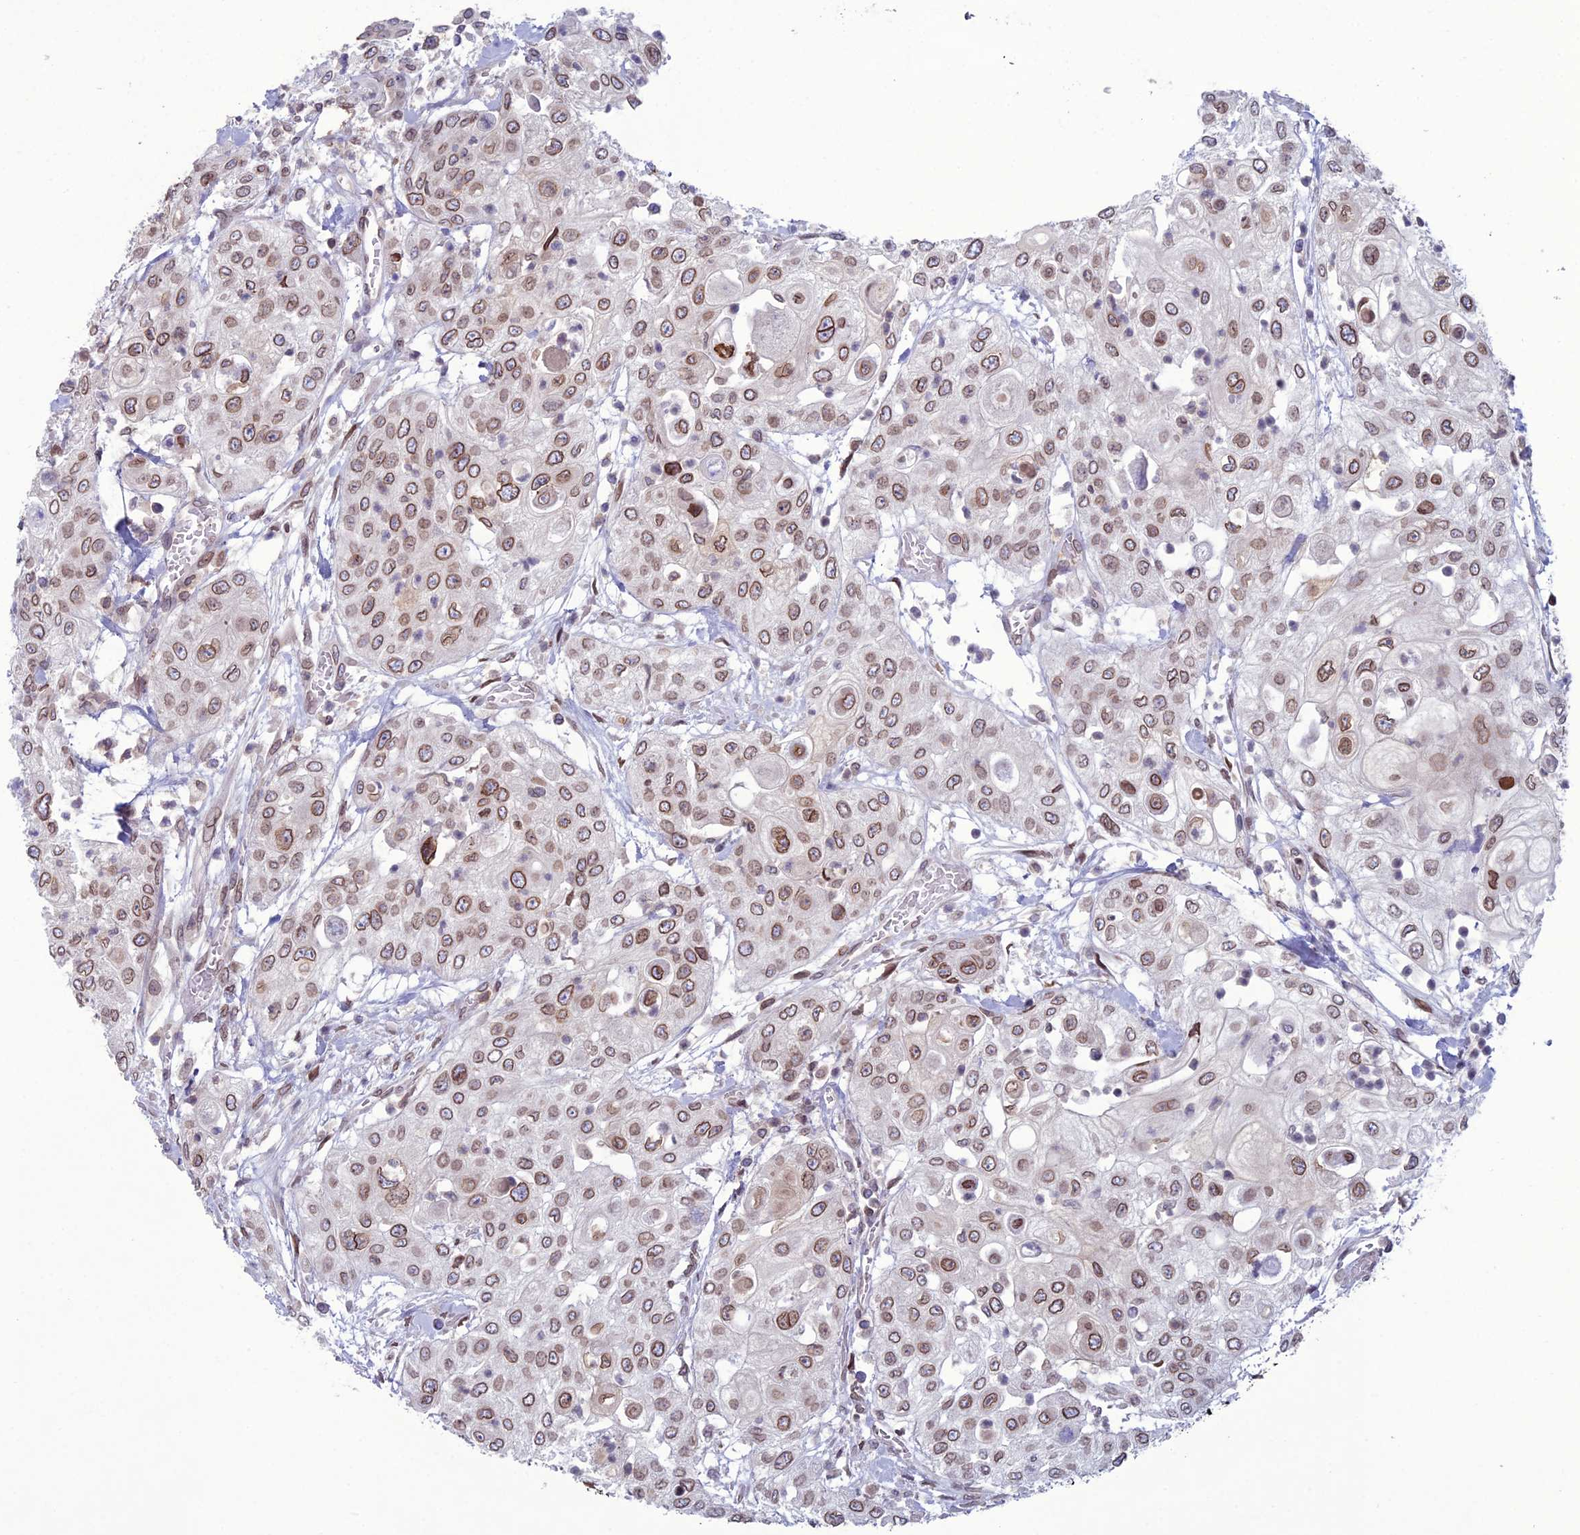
{"staining": {"intensity": "moderate", "quantity": ">75%", "location": "cytoplasmic/membranous,nuclear"}, "tissue": "urothelial cancer", "cell_type": "Tumor cells", "image_type": "cancer", "snomed": [{"axis": "morphology", "description": "Urothelial carcinoma, High grade"}, {"axis": "topography", "description": "Urinary bladder"}], "caption": "A photomicrograph of urothelial cancer stained for a protein exhibits moderate cytoplasmic/membranous and nuclear brown staining in tumor cells.", "gene": "WDR46", "patient": {"sex": "female", "age": 79}}